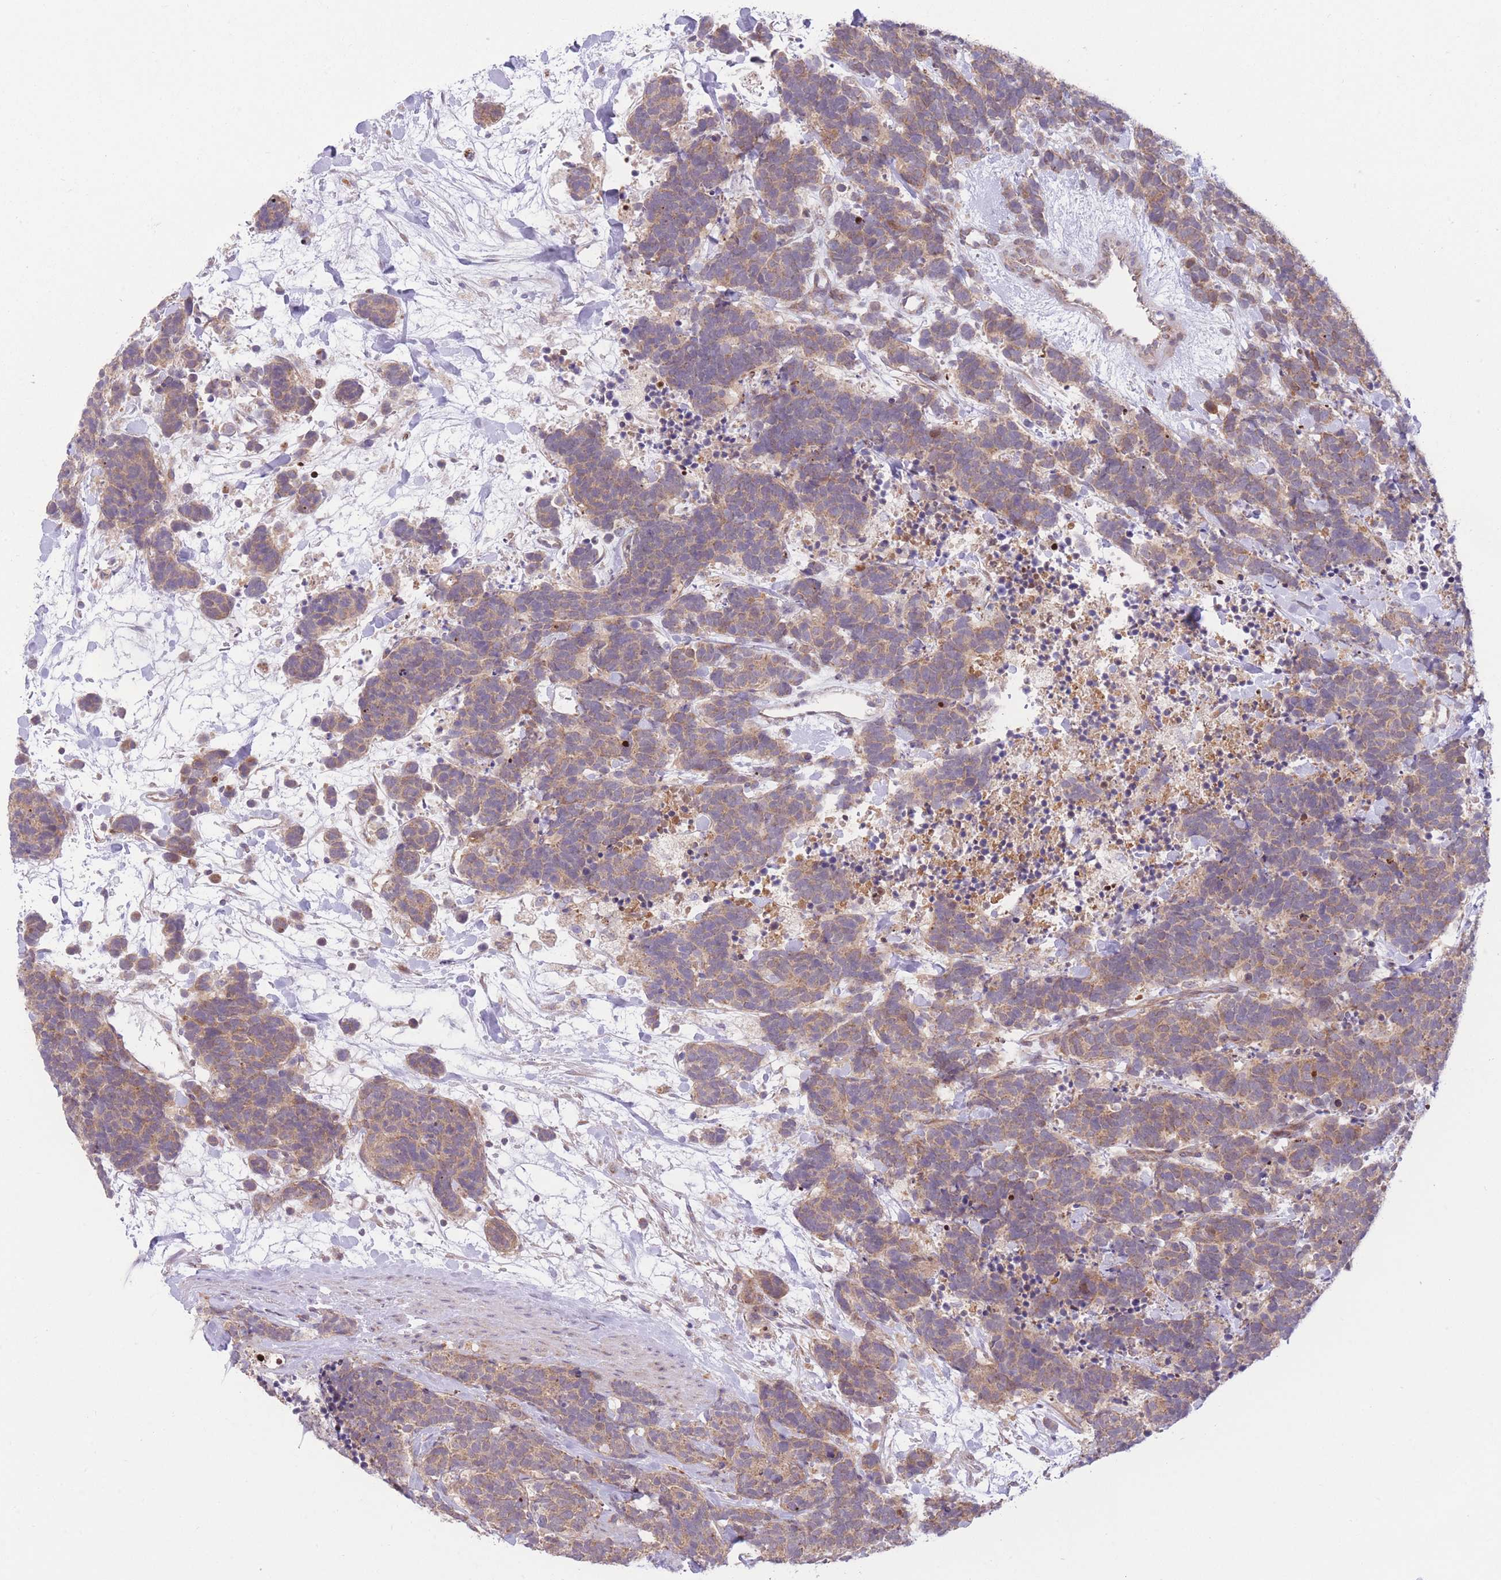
{"staining": {"intensity": "moderate", "quantity": ">75%", "location": "cytoplasmic/membranous"}, "tissue": "carcinoid", "cell_type": "Tumor cells", "image_type": "cancer", "snomed": [{"axis": "morphology", "description": "Carcinoma, NOS"}, {"axis": "morphology", "description": "Carcinoid, malignant, NOS"}, {"axis": "topography", "description": "Prostate"}], "caption": "Carcinoid was stained to show a protein in brown. There is medium levels of moderate cytoplasmic/membranous positivity in approximately >75% of tumor cells.", "gene": "BOLA2B", "patient": {"sex": "male", "age": 57}}